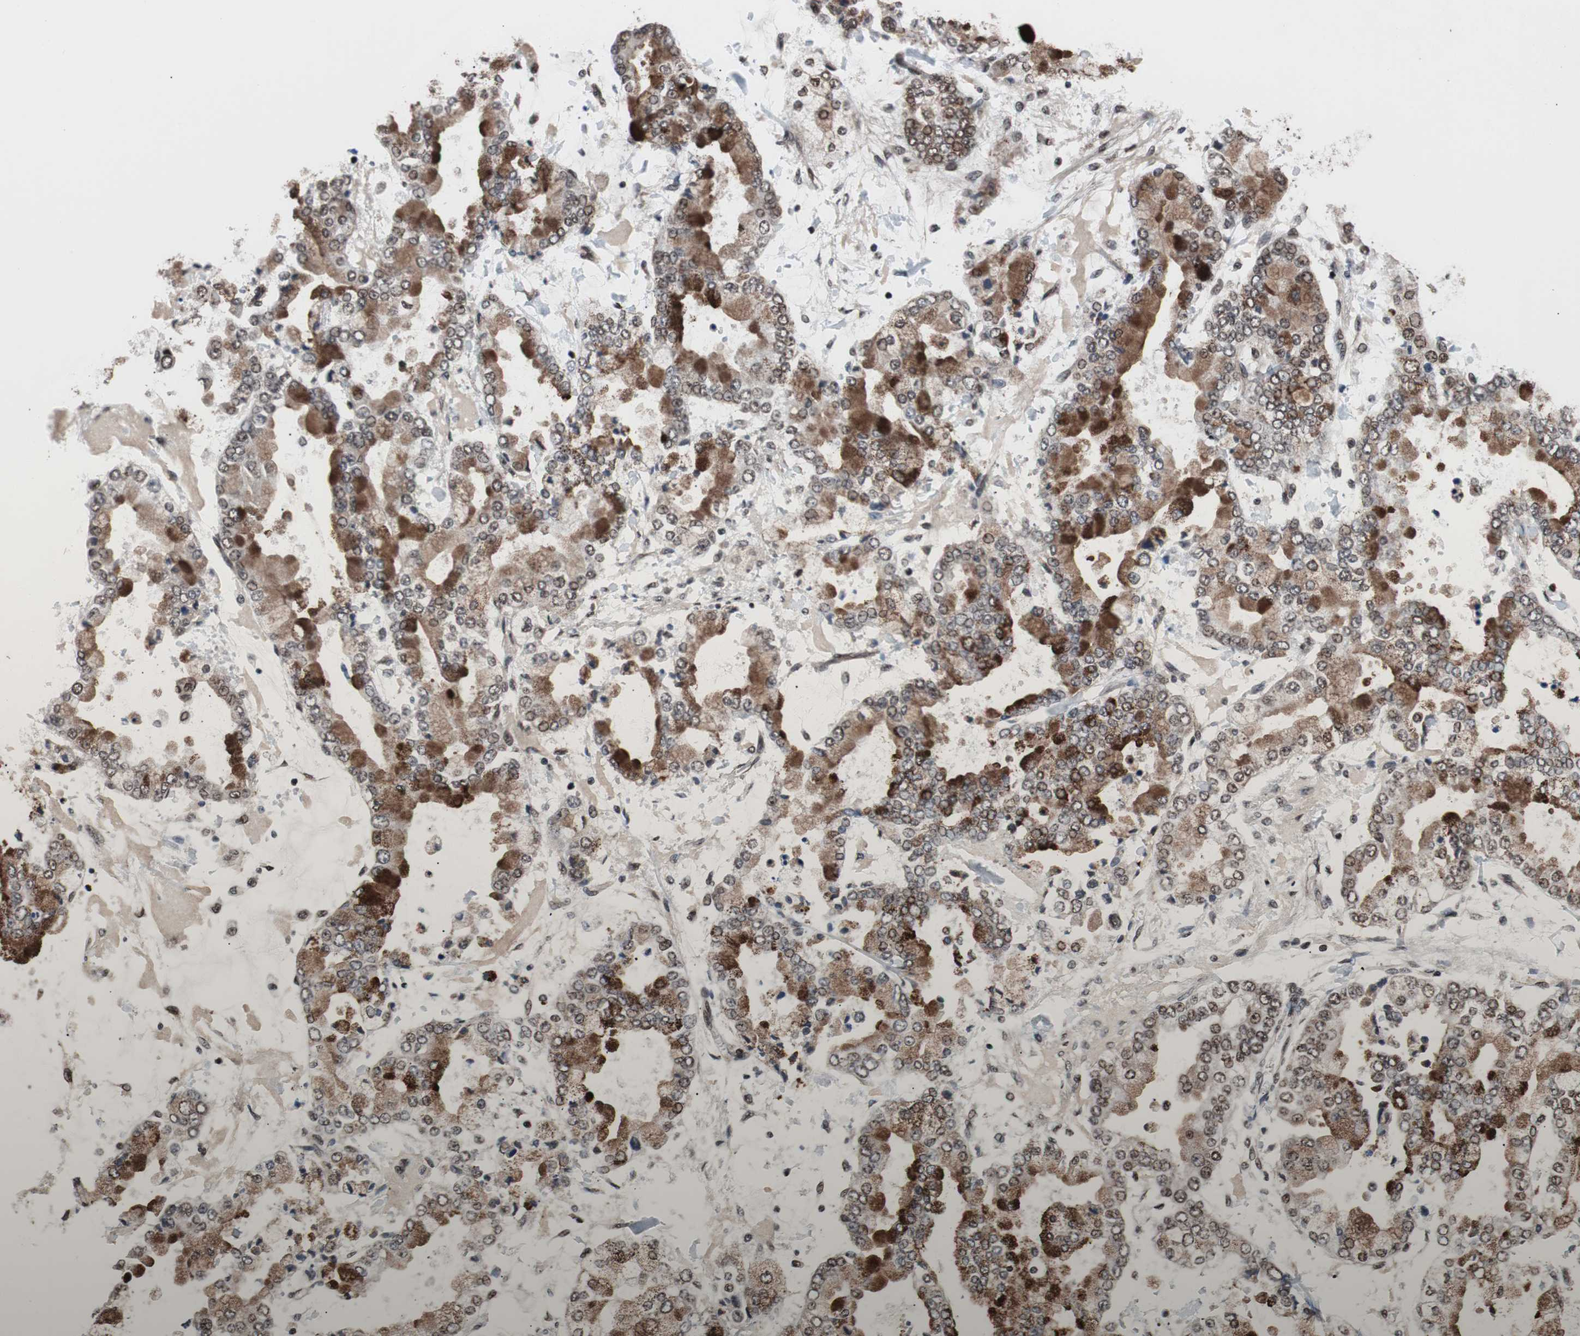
{"staining": {"intensity": "strong", "quantity": "25%-75%", "location": "cytoplasmic/membranous,nuclear"}, "tissue": "stomach cancer", "cell_type": "Tumor cells", "image_type": "cancer", "snomed": [{"axis": "morphology", "description": "Adenocarcinoma, NOS"}, {"axis": "topography", "description": "Stomach"}], "caption": "IHC micrograph of human stomach cancer (adenocarcinoma) stained for a protein (brown), which reveals high levels of strong cytoplasmic/membranous and nuclear positivity in about 25%-75% of tumor cells.", "gene": "POGZ", "patient": {"sex": "male", "age": 76}}